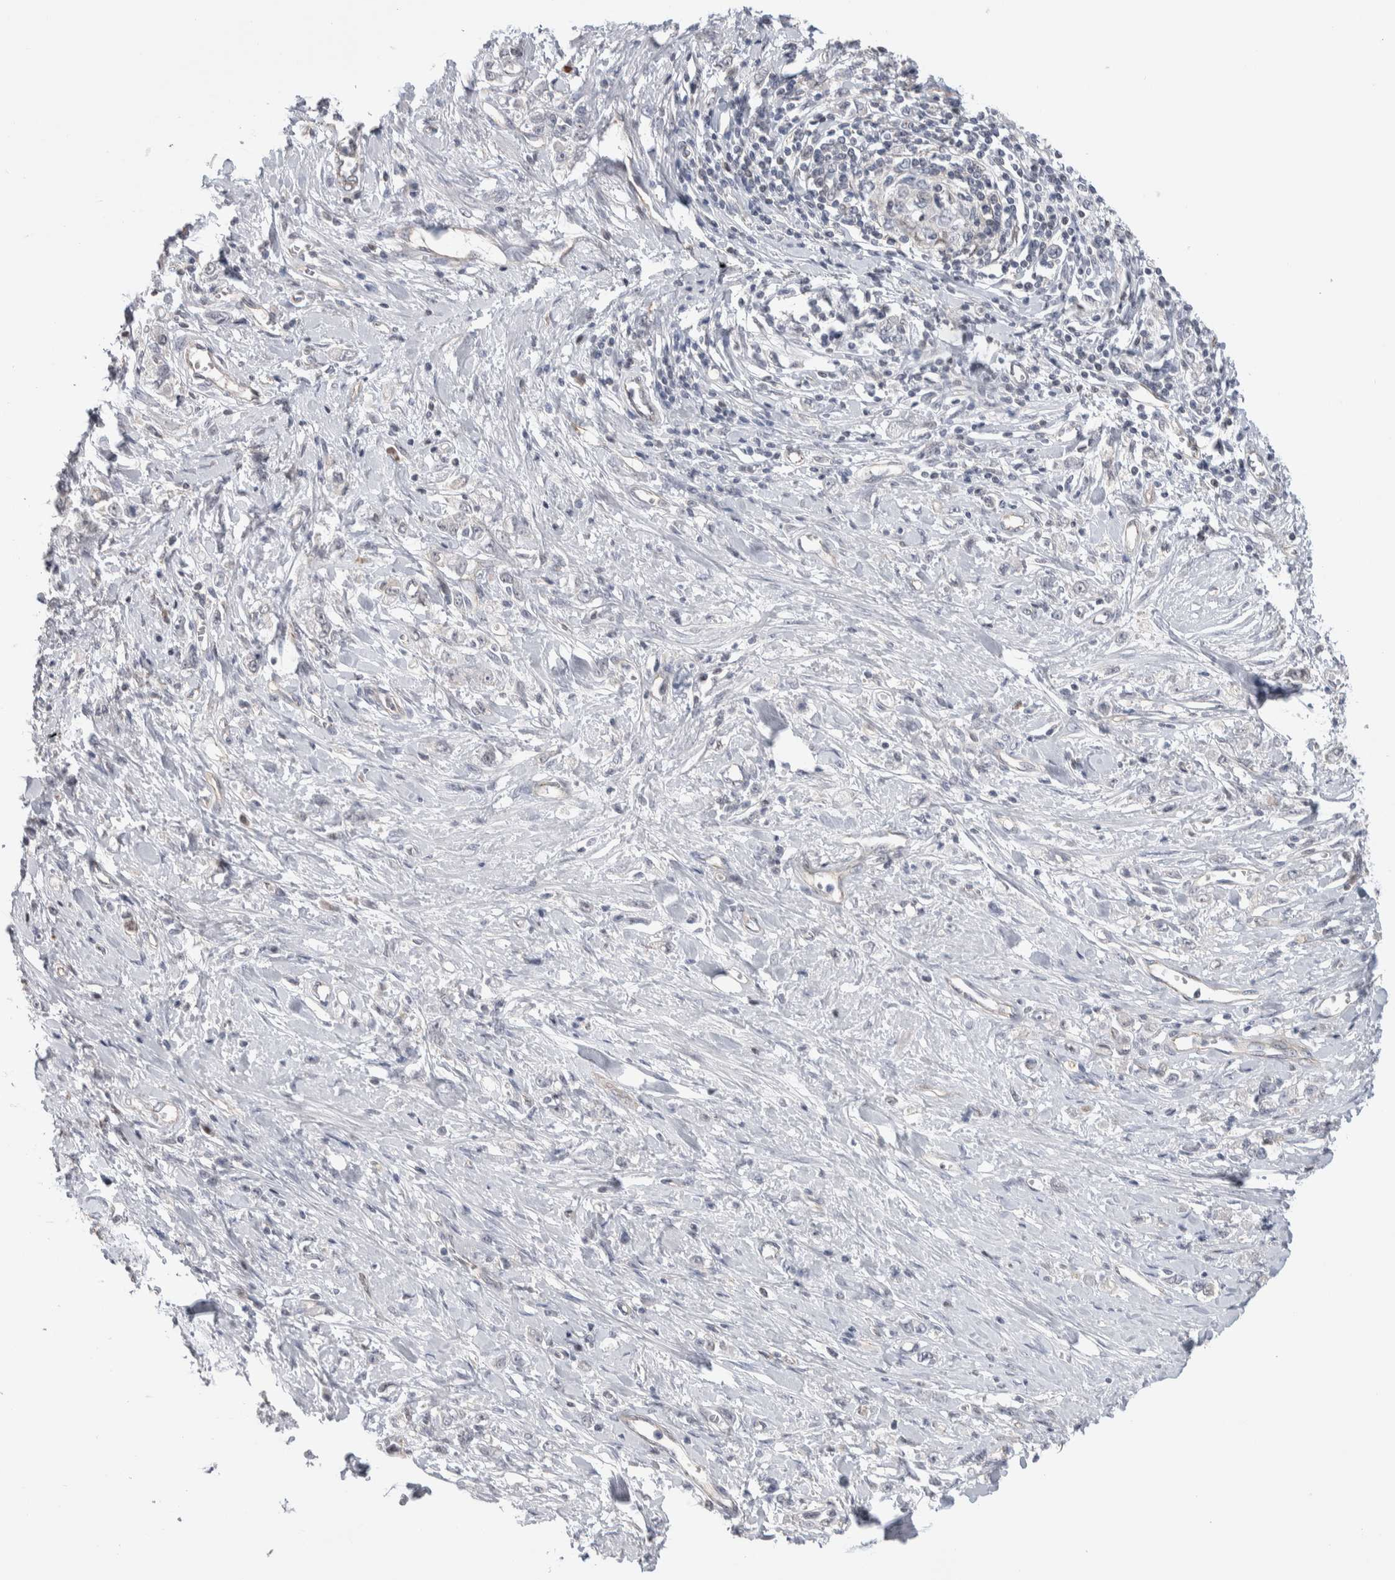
{"staining": {"intensity": "negative", "quantity": "none", "location": "none"}, "tissue": "stomach cancer", "cell_type": "Tumor cells", "image_type": "cancer", "snomed": [{"axis": "morphology", "description": "Adenocarcinoma, NOS"}, {"axis": "topography", "description": "Stomach"}], "caption": "Immunohistochemistry photomicrograph of stomach cancer (adenocarcinoma) stained for a protein (brown), which demonstrates no expression in tumor cells.", "gene": "ZBTB49", "patient": {"sex": "female", "age": 76}}